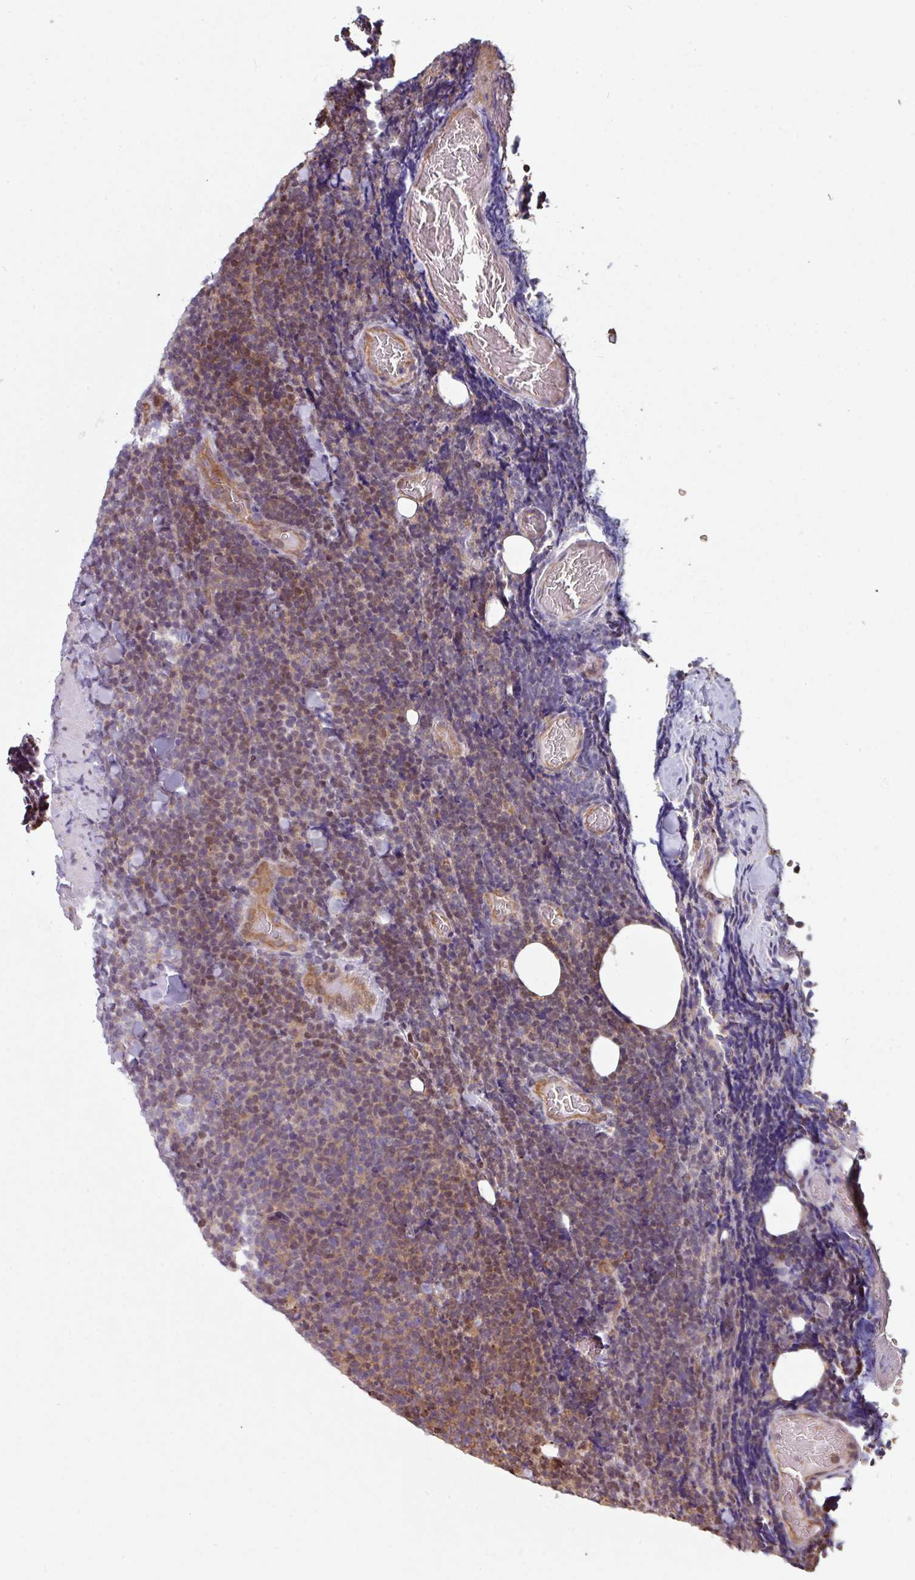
{"staining": {"intensity": "moderate", "quantity": "25%-75%", "location": "nuclear"}, "tissue": "lymphoma", "cell_type": "Tumor cells", "image_type": "cancer", "snomed": [{"axis": "morphology", "description": "Malignant lymphoma, non-Hodgkin's type, Low grade"}, {"axis": "topography", "description": "Lymph node"}], "caption": "High-power microscopy captured an immunohistochemistry micrograph of malignant lymphoma, non-Hodgkin's type (low-grade), revealing moderate nuclear expression in approximately 25%-75% of tumor cells. (Brightfield microscopy of DAB IHC at high magnification).", "gene": "ANO9", "patient": {"sex": "male", "age": 66}}